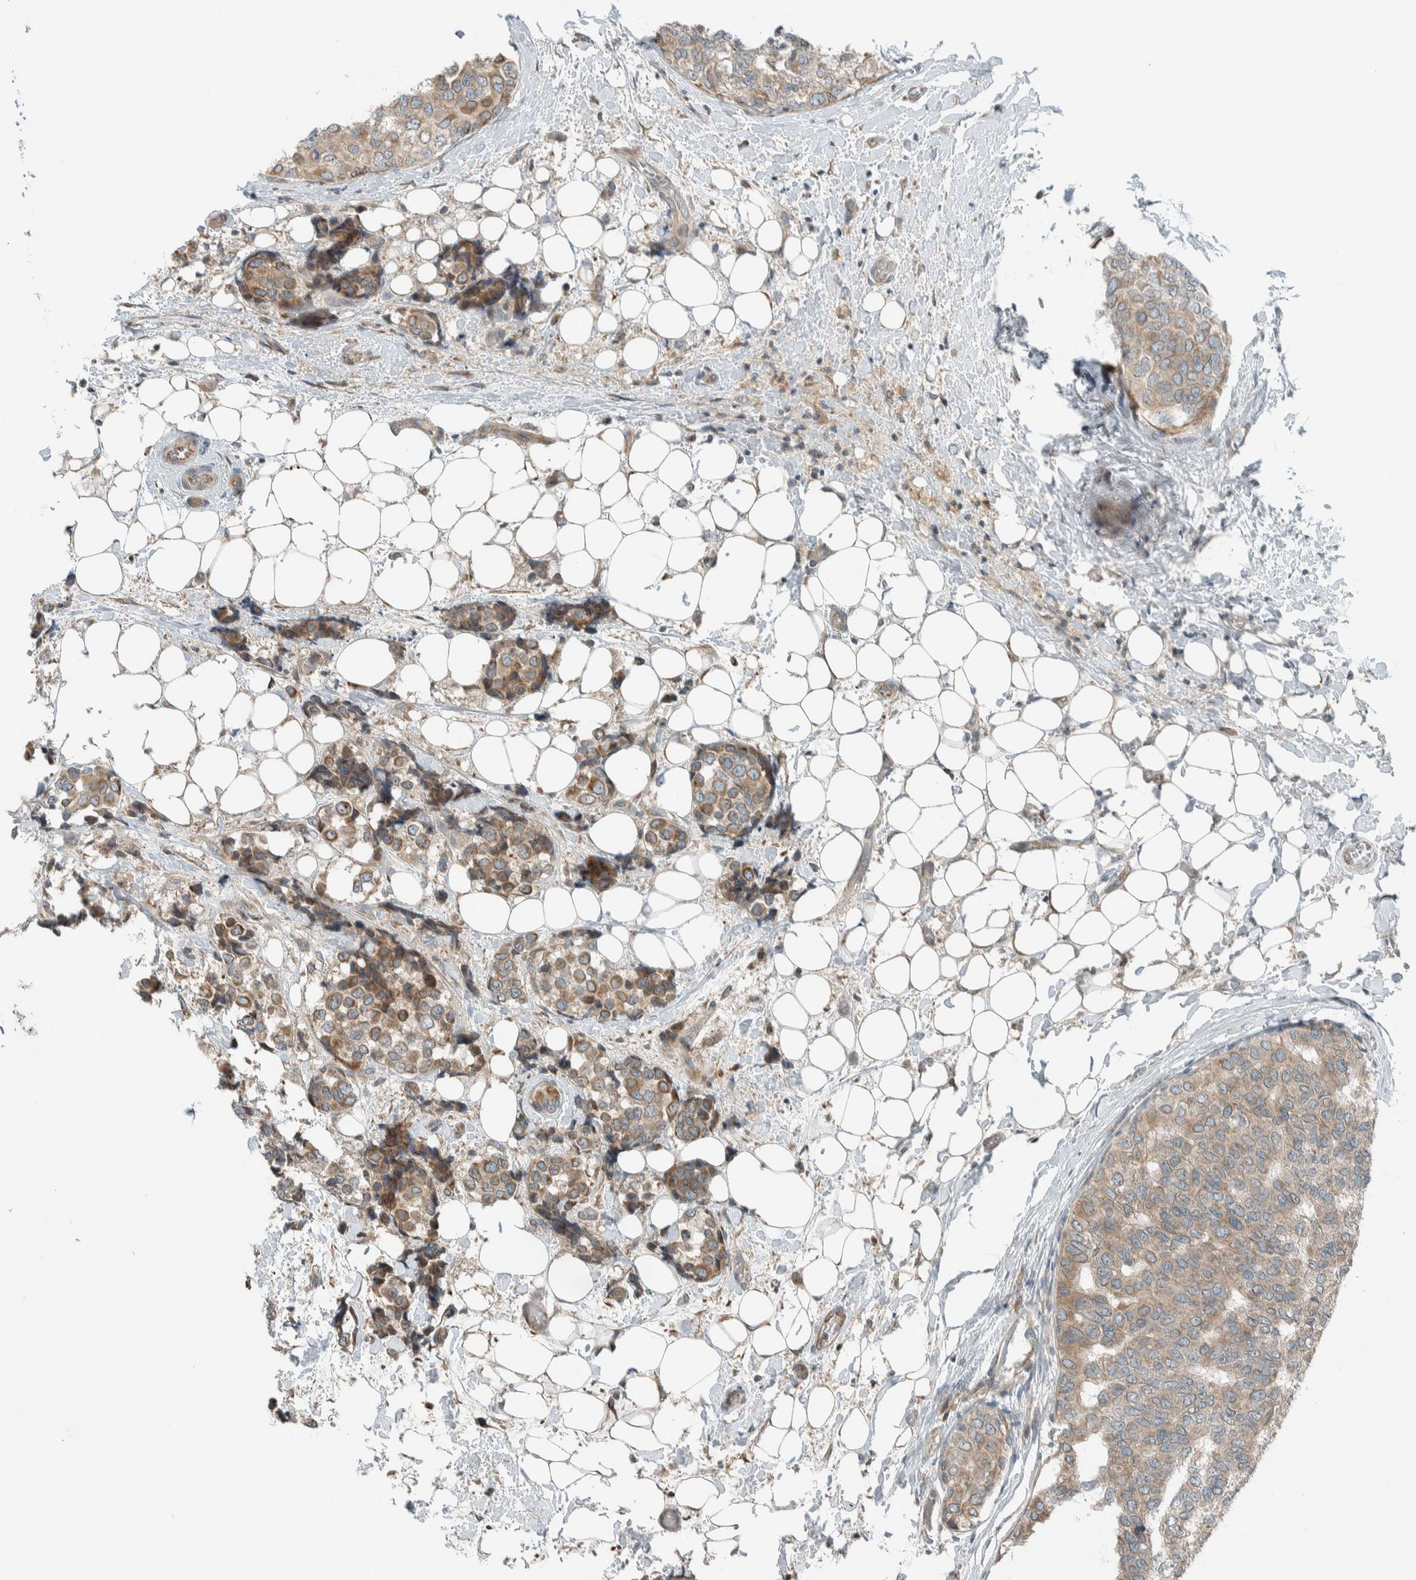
{"staining": {"intensity": "moderate", "quantity": ">75%", "location": "cytoplasmic/membranous"}, "tissue": "breast cancer", "cell_type": "Tumor cells", "image_type": "cancer", "snomed": [{"axis": "morphology", "description": "Normal tissue, NOS"}, {"axis": "morphology", "description": "Duct carcinoma"}, {"axis": "topography", "description": "Breast"}], "caption": "A photomicrograph showing moderate cytoplasmic/membranous positivity in about >75% of tumor cells in intraductal carcinoma (breast), as visualized by brown immunohistochemical staining.", "gene": "SEL1L", "patient": {"sex": "female", "age": 43}}